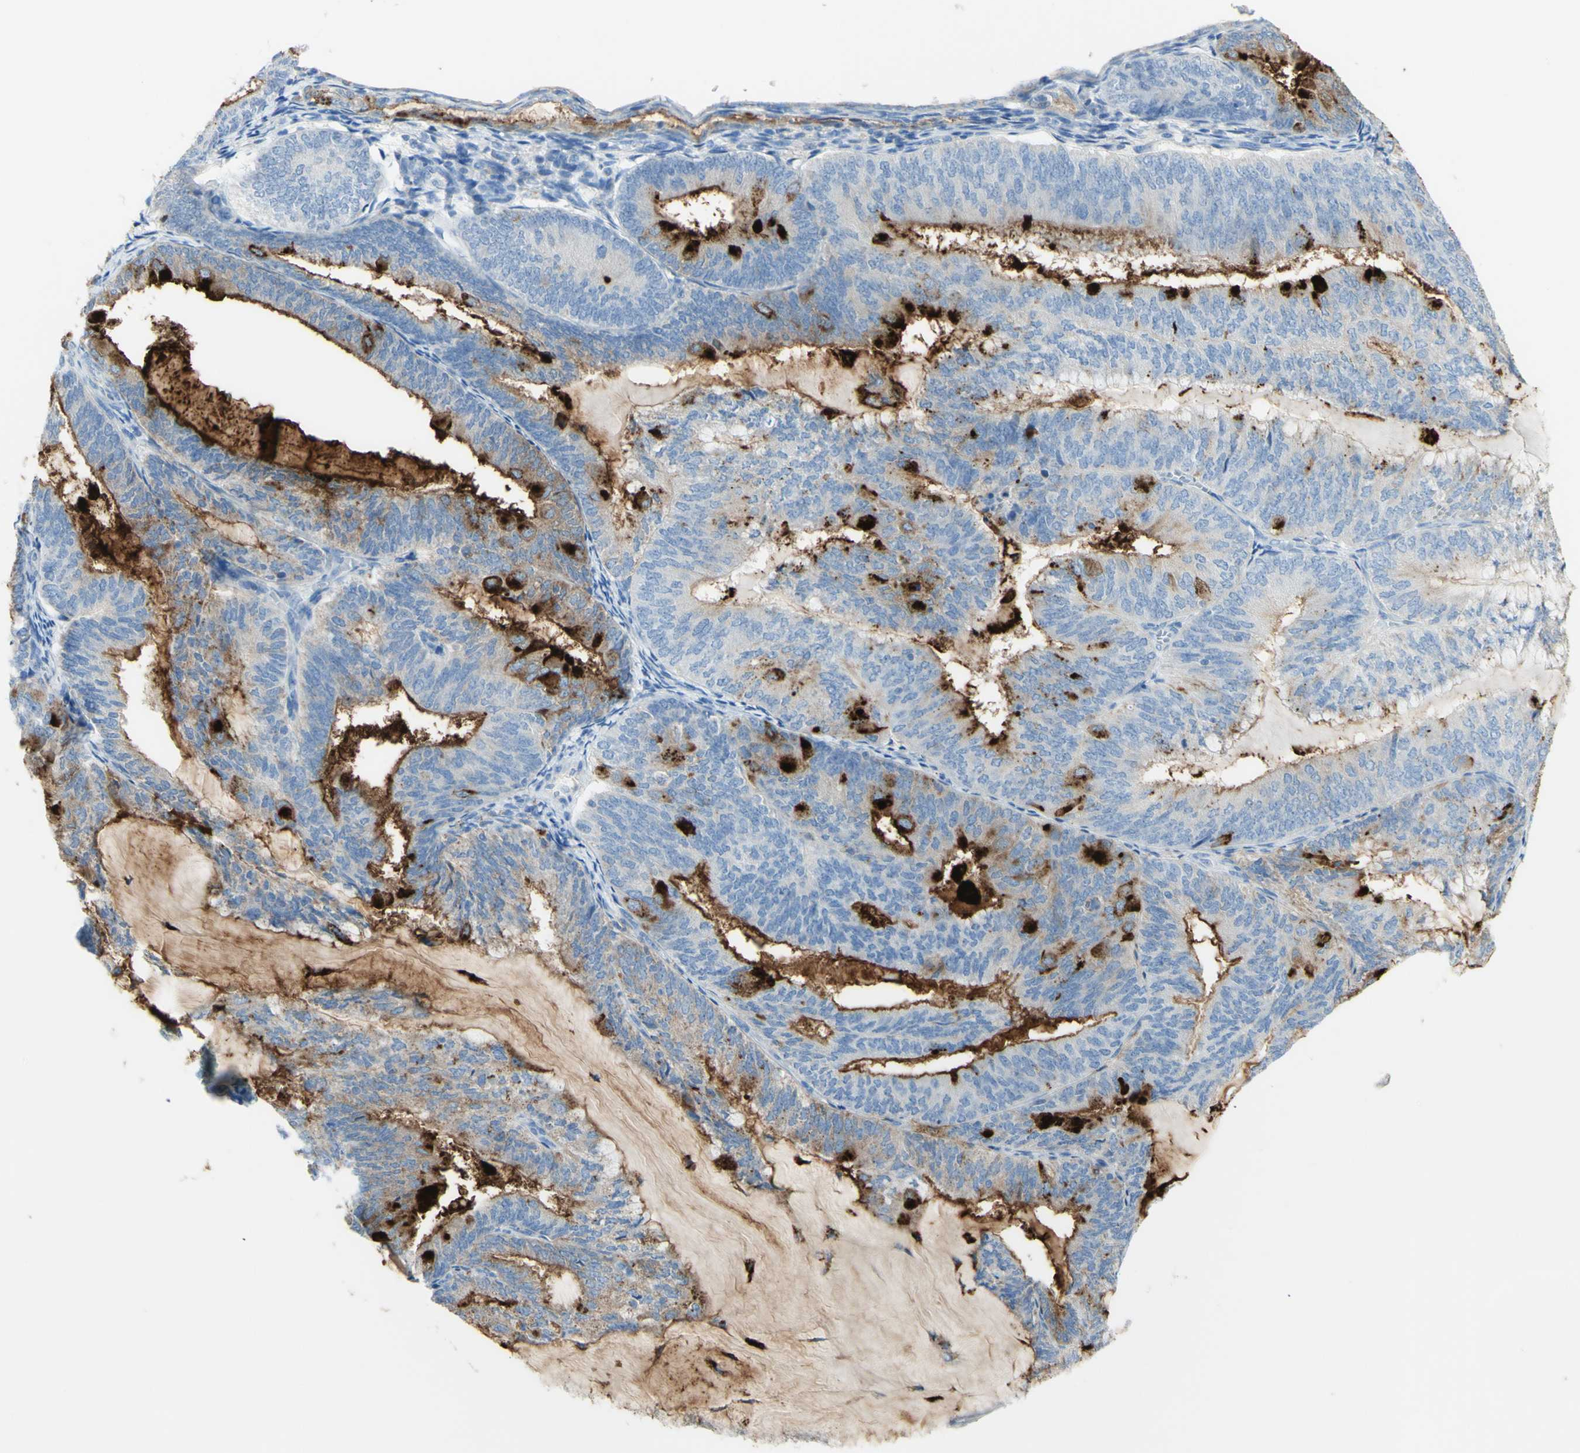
{"staining": {"intensity": "strong", "quantity": "<25%", "location": "cytoplasmic/membranous"}, "tissue": "endometrial cancer", "cell_type": "Tumor cells", "image_type": "cancer", "snomed": [{"axis": "morphology", "description": "Adenocarcinoma, NOS"}, {"axis": "topography", "description": "Endometrium"}], "caption": "Protein staining of adenocarcinoma (endometrial) tissue reveals strong cytoplasmic/membranous expression in approximately <25% of tumor cells.", "gene": "TSPAN1", "patient": {"sex": "female", "age": 81}}